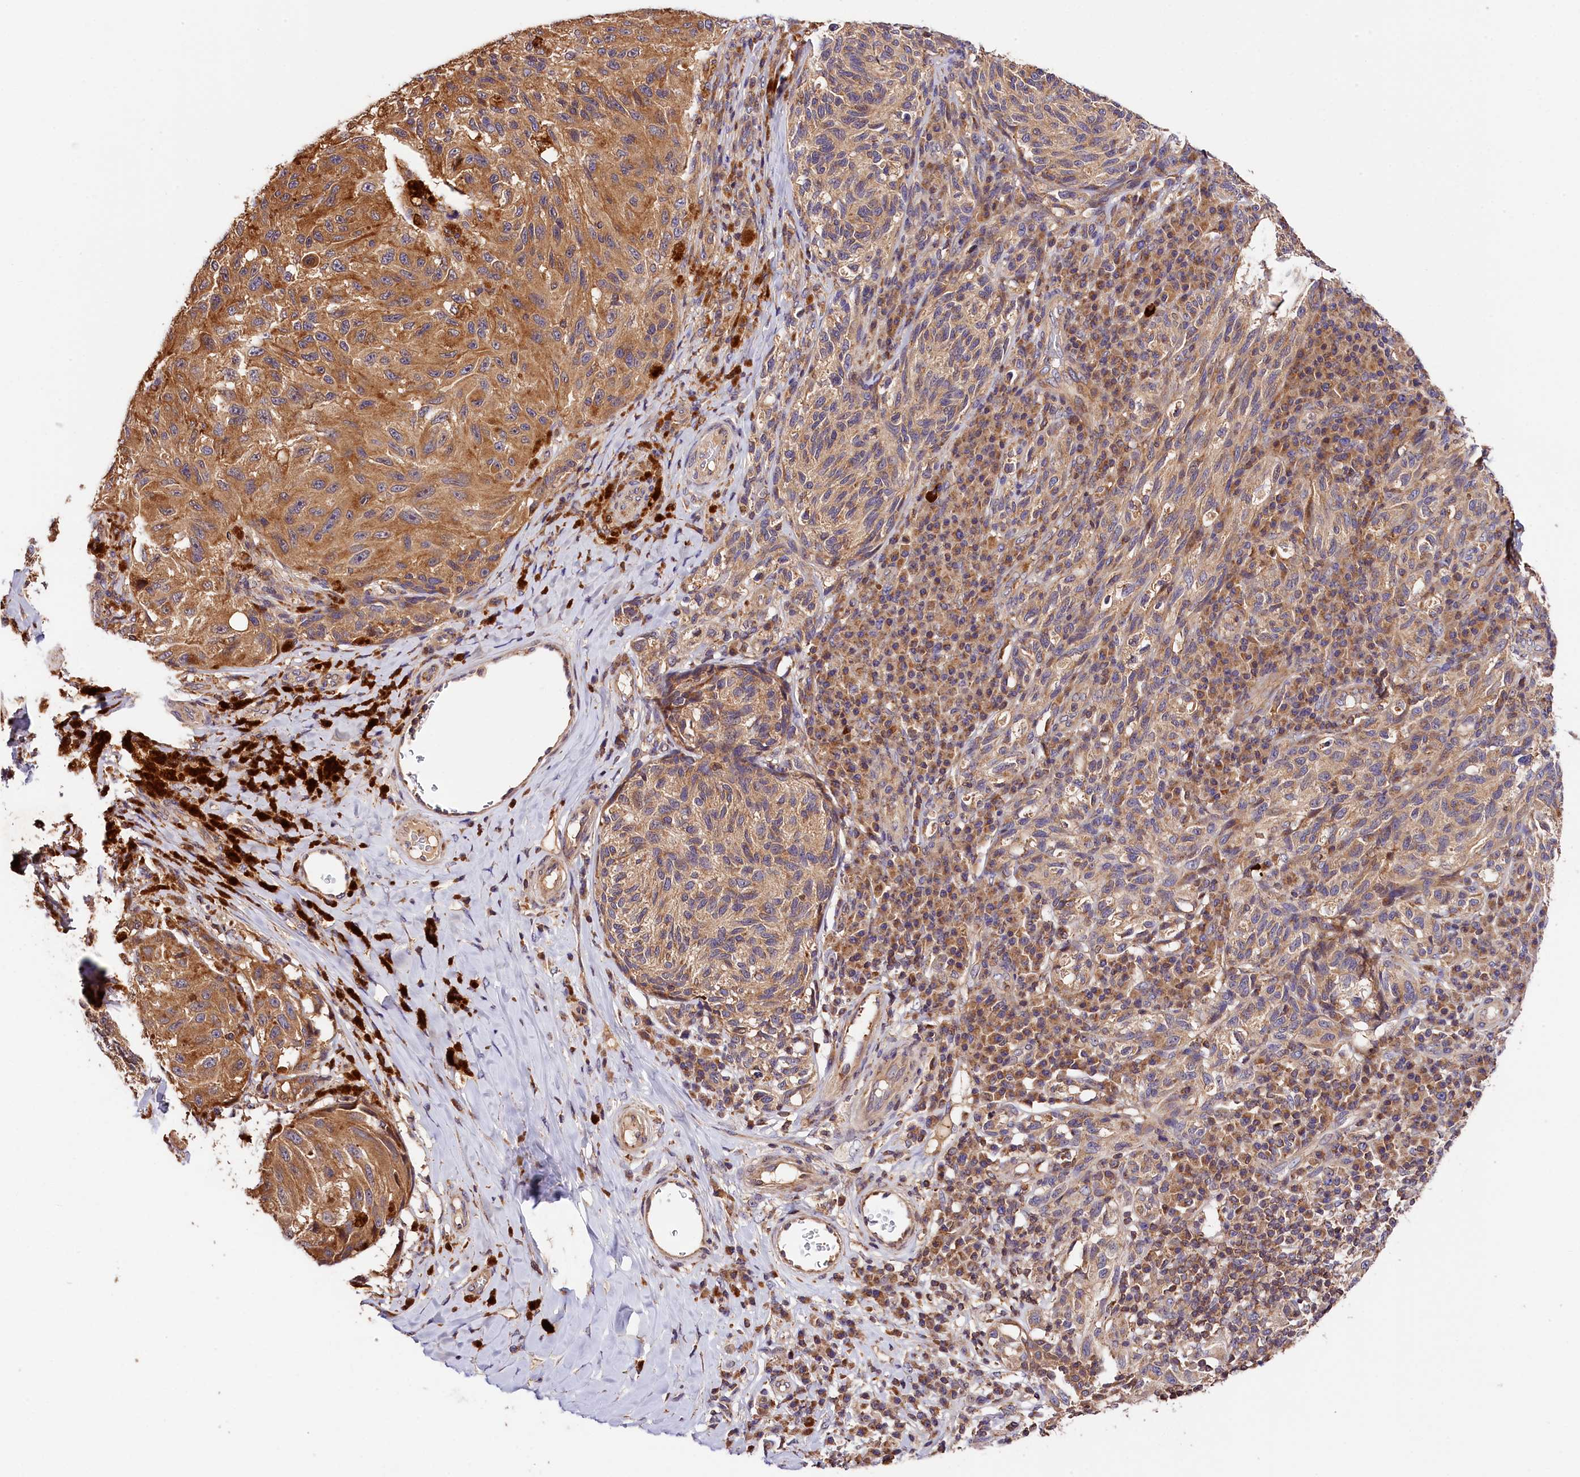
{"staining": {"intensity": "moderate", "quantity": ">75%", "location": "cytoplasmic/membranous"}, "tissue": "melanoma", "cell_type": "Tumor cells", "image_type": "cancer", "snomed": [{"axis": "morphology", "description": "Malignant melanoma, NOS"}, {"axis": "topography", "description": "Skin"}], "caption": "Human malignant melanoma stained with a protein marker demonstrates moderate staining in tumor cells.", "gene": "KPTN", "patient": {"sex": "female", "age": 73}}